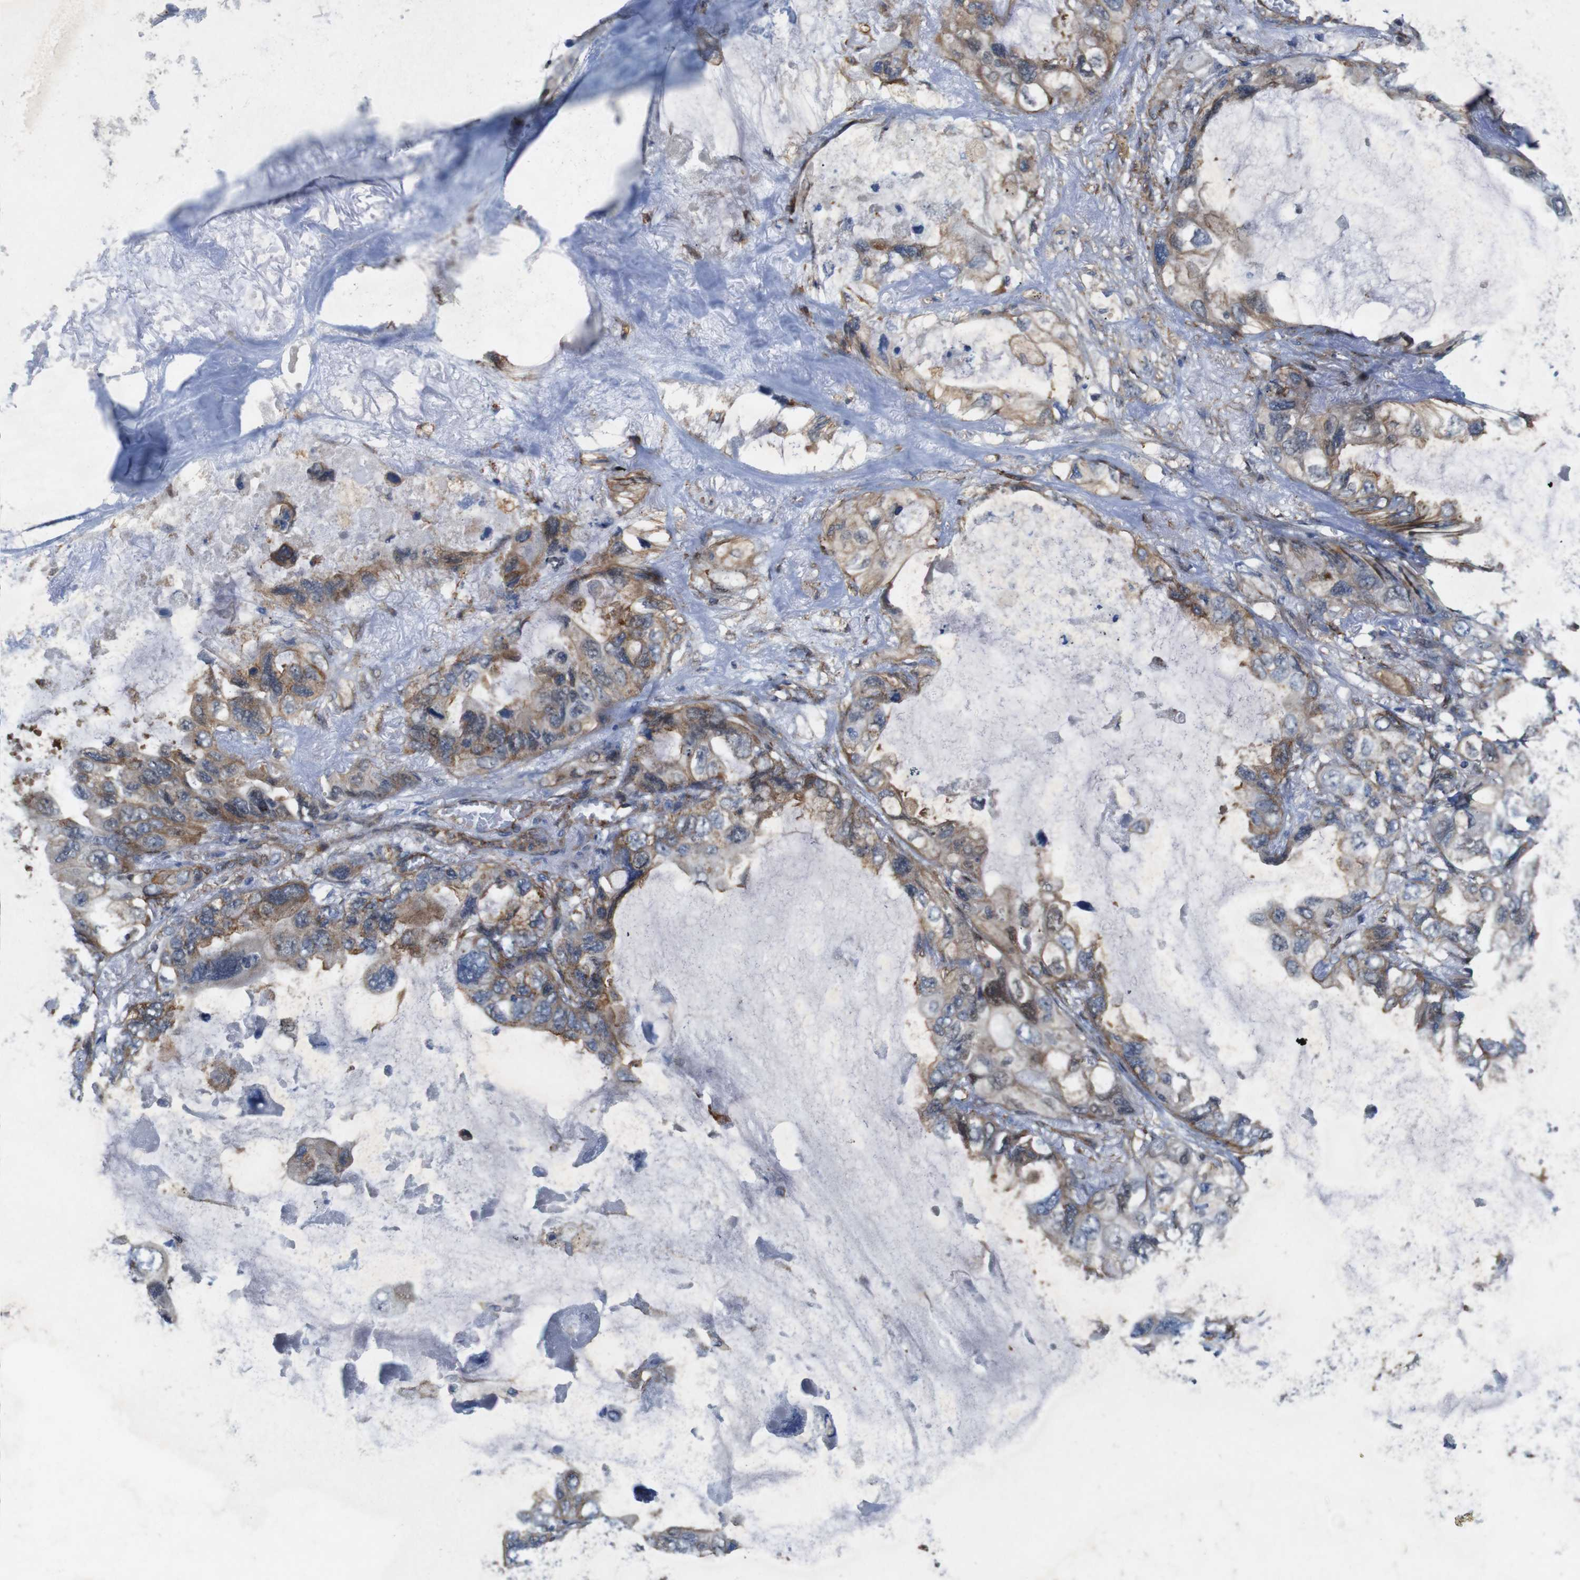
{"staining": {"intensity": "moderate", "quantity": "25%-75%", "location": "cytoplasmic/membranous"}, "tissue": "lung cancer", "cell_type": "Tumor cells", "image_type": "cancer", "snomed": [{"axis": "morphology", "description": "Squamous cell carcinoma, NOS"}, {"axis": "topography", "description": "Lung"}], "caption": "Lung squamous cell carcinoma tissue demonstrates moderate cytoplasmic/membranous staining in about 25%-75% of tumor cells The protein of interest is shown in brown color, while the nuclei are stained blue.", "gene": "PTGER4", "patient": {"sex": "female", "age": 73}}